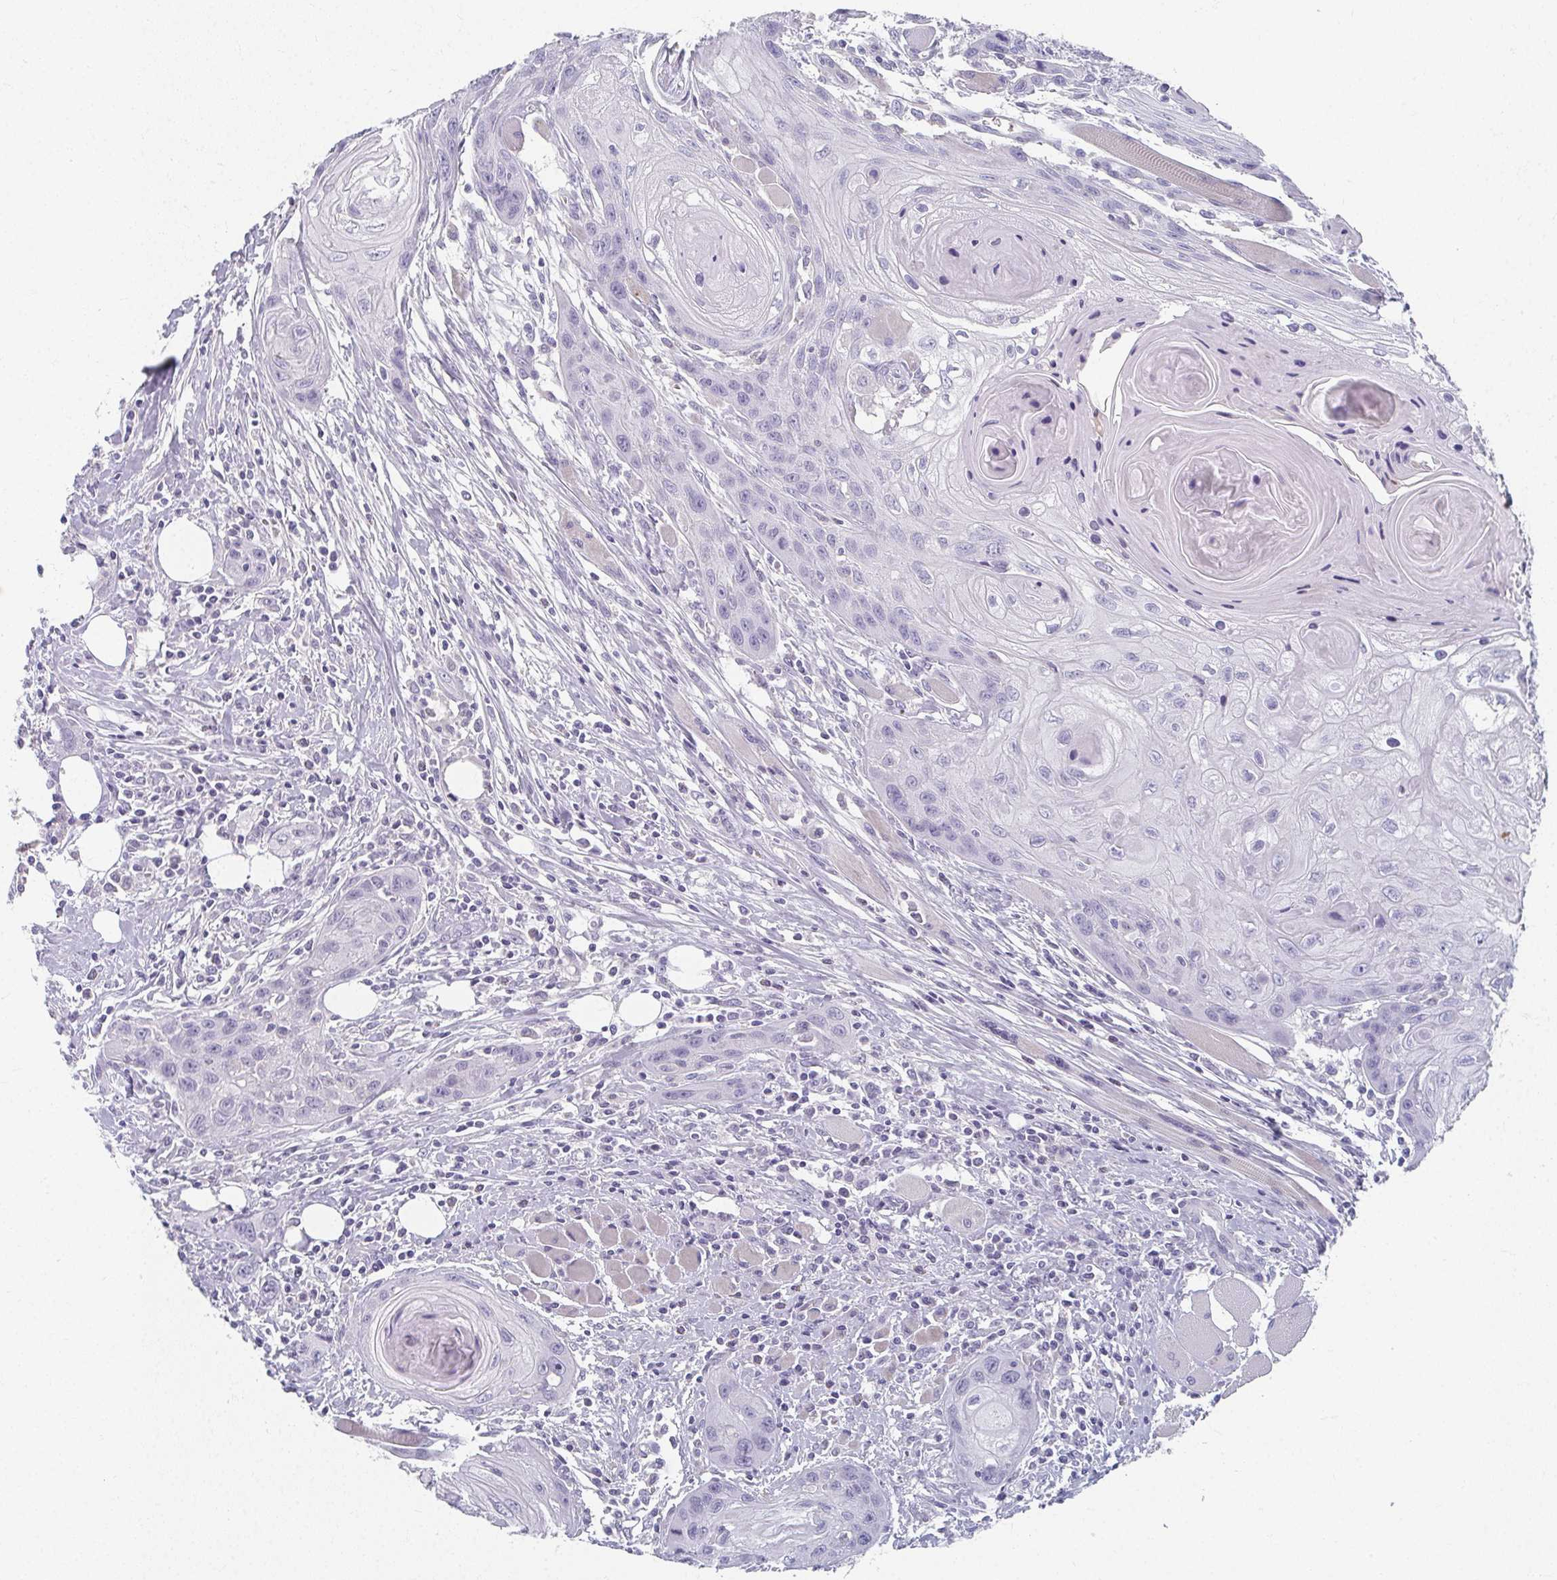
{"staining": {"intensity": "negative", "quantity": "none", "location": "none"}, "tissue": "head and neck cancer", "cell_type": "Tumor cells", "image_type": "cancer", "snomed": [{"axis": "morphology", "description": "Squamous cell carcinoma, NOS"}, {"axis": "topography", "description": "Oral tissue"}, {"axis": "topography", "description": "Head-Neck"}], "caption": "High power microscopy histopathology image of an IHC photomicrograph of head and neck squamous cell carcinoma, revealing no significant staining in tumor cells.", "gene": "CAMKV", "patient": {"sex": "male", "age": 58}}